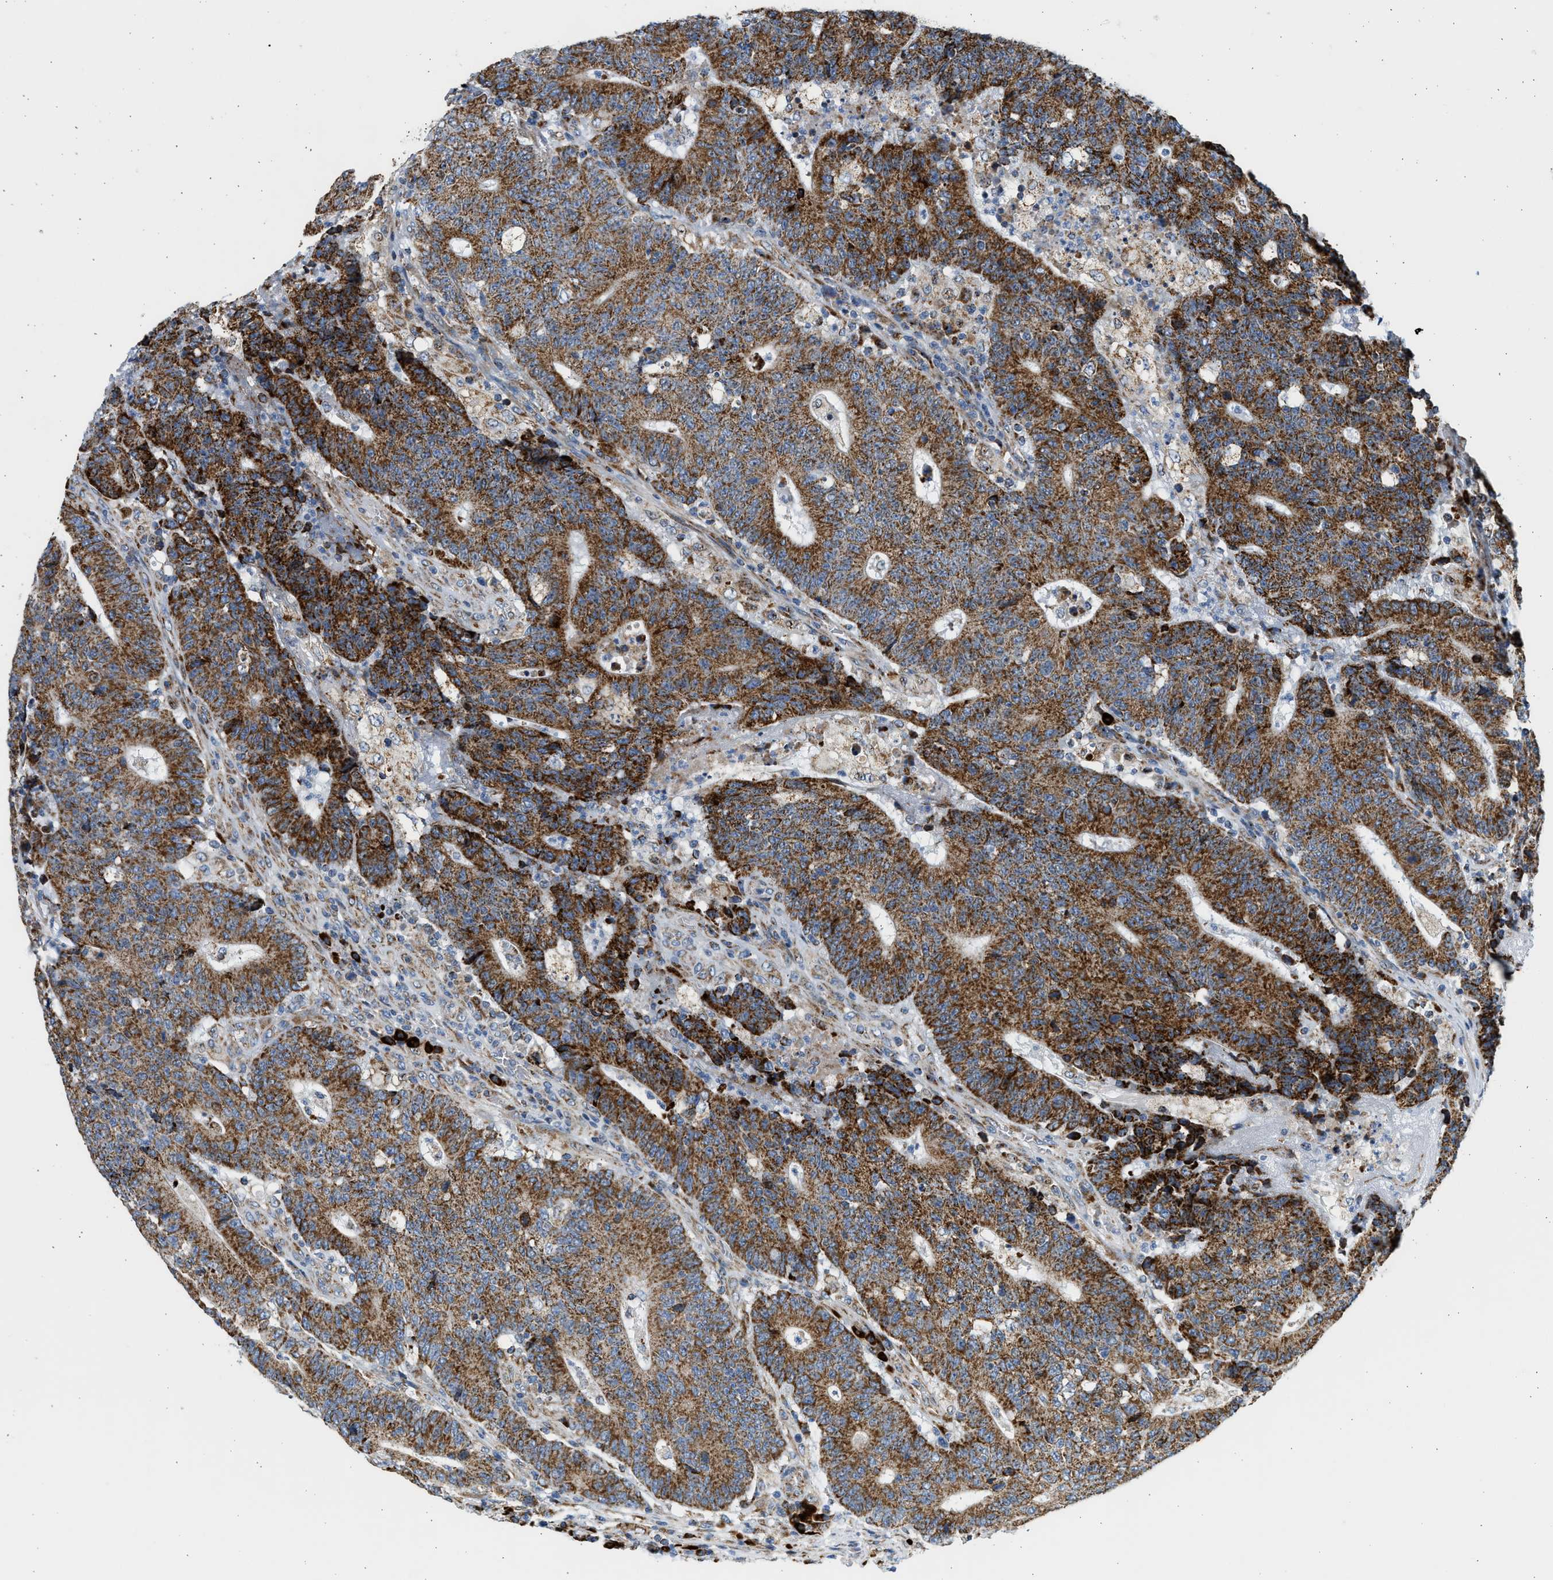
{"staining": {"intensity": "strong", "quantity": ">75%", "location": "cytoplasmic/membranous"}, "tissue": "colorectal cancer", "cell_type": "Tumor cells", "image_type": "cancer", "snomed": [{"axis": "morphology", "description": "Normal tissue, NOS"}, {"axis": "morphology", "description": "Adenocarcinoma, NOS"}, {"axis": "topography", "description": "Colon"}], "caption": "Immunohistochemistry image of neoplastic tissue: adenocarcinoma (colorectal) stained using IHC demonstrates high levels of strong protein expression localized specifically in the cytoplasmic/membranous of tumor cells, appearing as a cytoplasmic/membranous brown color.", "gene": "KCNMB3", "patient": {"sex": "female", "age": 75}}